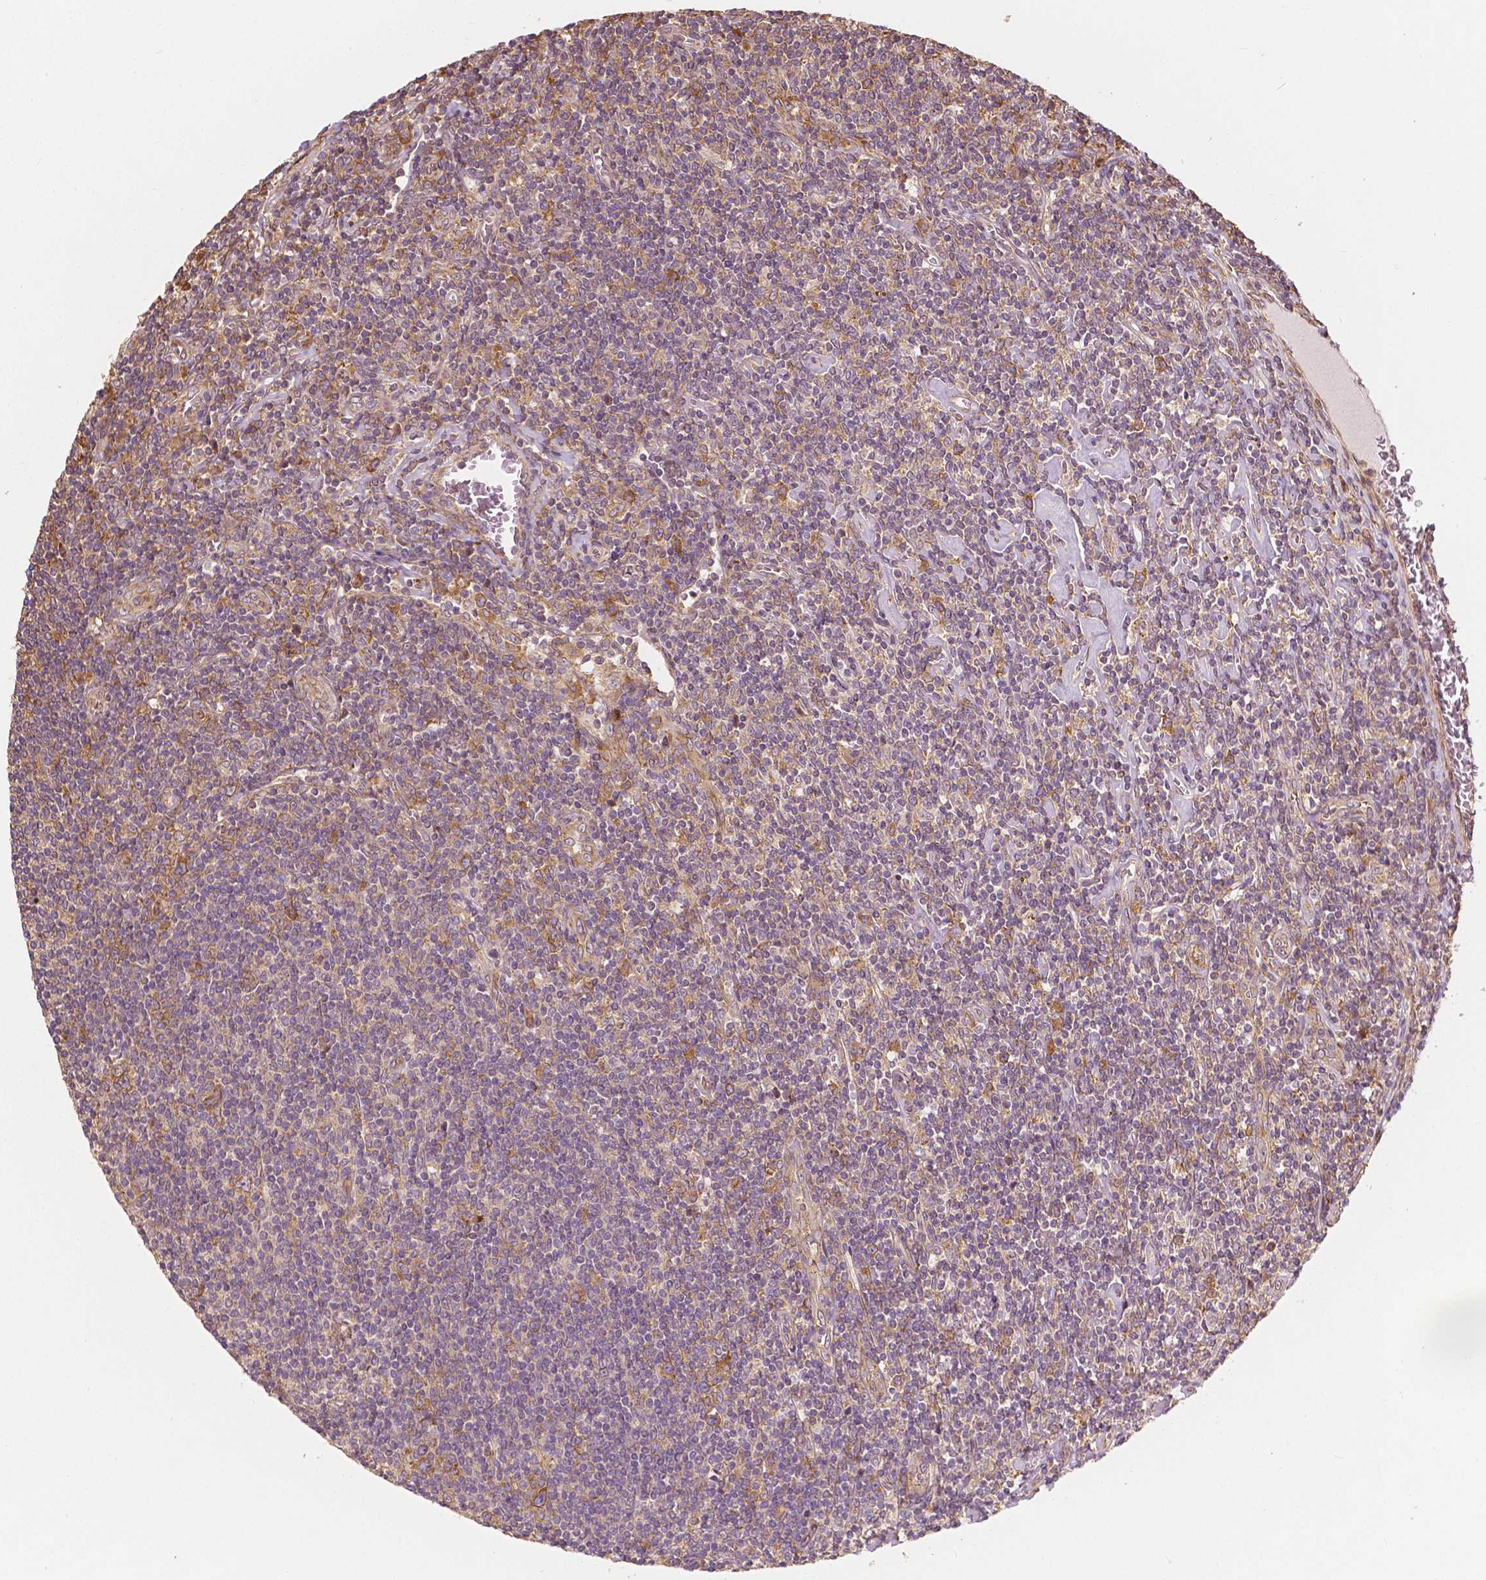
{"staining": {"intensity": "weak", "quantity": "25%-75%", "location": "cytoplasmic/membranous"}, "tissue": "lymphoma", "cell_type": "Tumor cells", "image_type": "cancer", "snomed": [{"axis": "morphology", "description": "Hodgkin's disease, NOS"}, {"axis": "topography", "description": "Lymph node"}], "caption": "The histopathology image exhibits staining of Hodgkin's disease, revealing weak cytoplasmic/membranous protein staining (brown color) within tumor cells.", "gene": "G3BP1", "patient": {"sex": "male", "age": 40}}